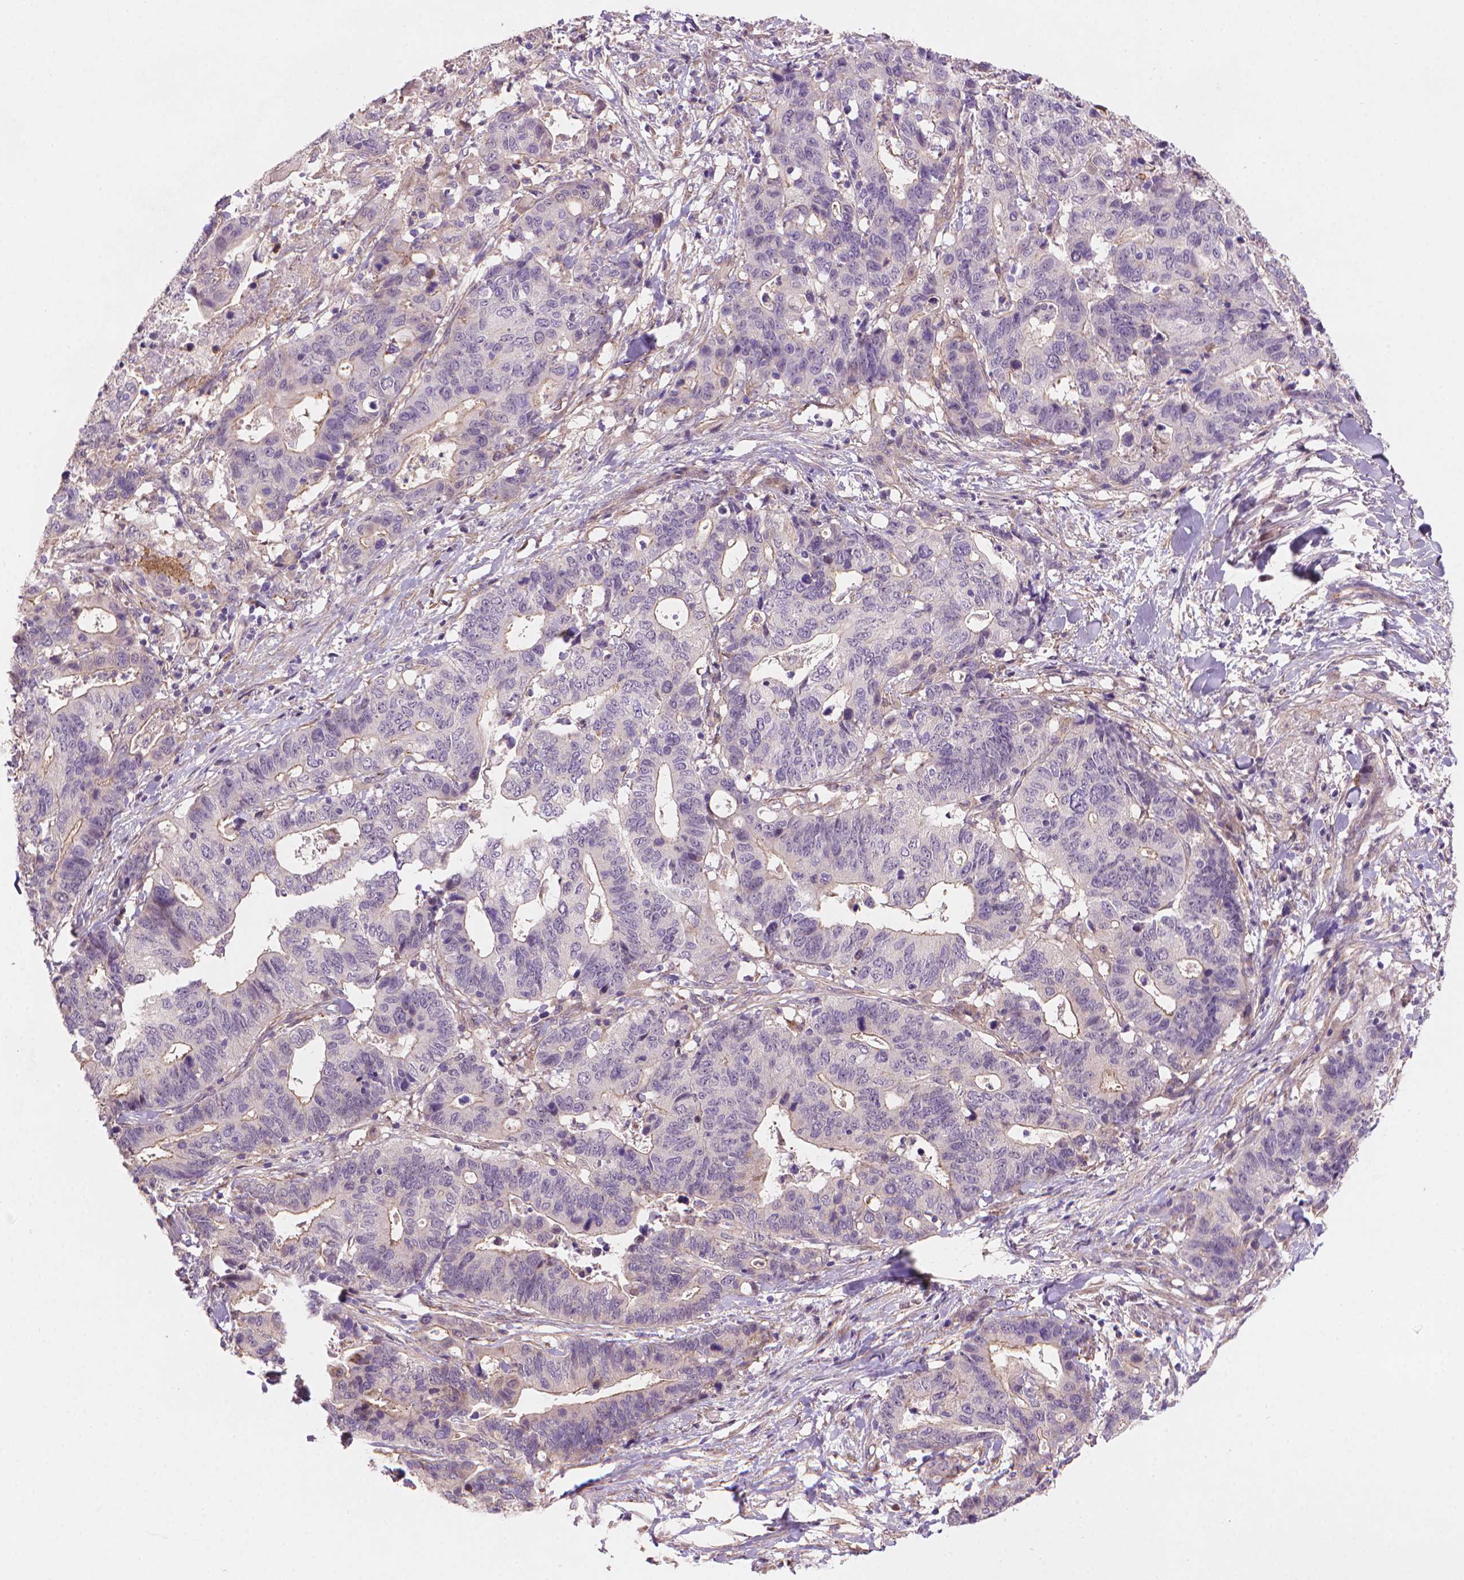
{"staining": {"intensity": "weak", "quantity": "<25%", "location": "cytoplasmic/membranous"}, "tissue": "stomach cancer", "cell_type": "Tumor cells", "image_type": "cancer", "snomed": [{"axis": "morphology", "description": "Adenocarcinoma, NOS"}, {"axis": "topography", "description": "Stomach, upper"}], "caption": "Histopathology image shows no protein staining in tumor cells of stomach cancer (adenocarcinoma) tissue.", "gene": "AMMECR1", "patient": {"sex": "female", "age": 67}}